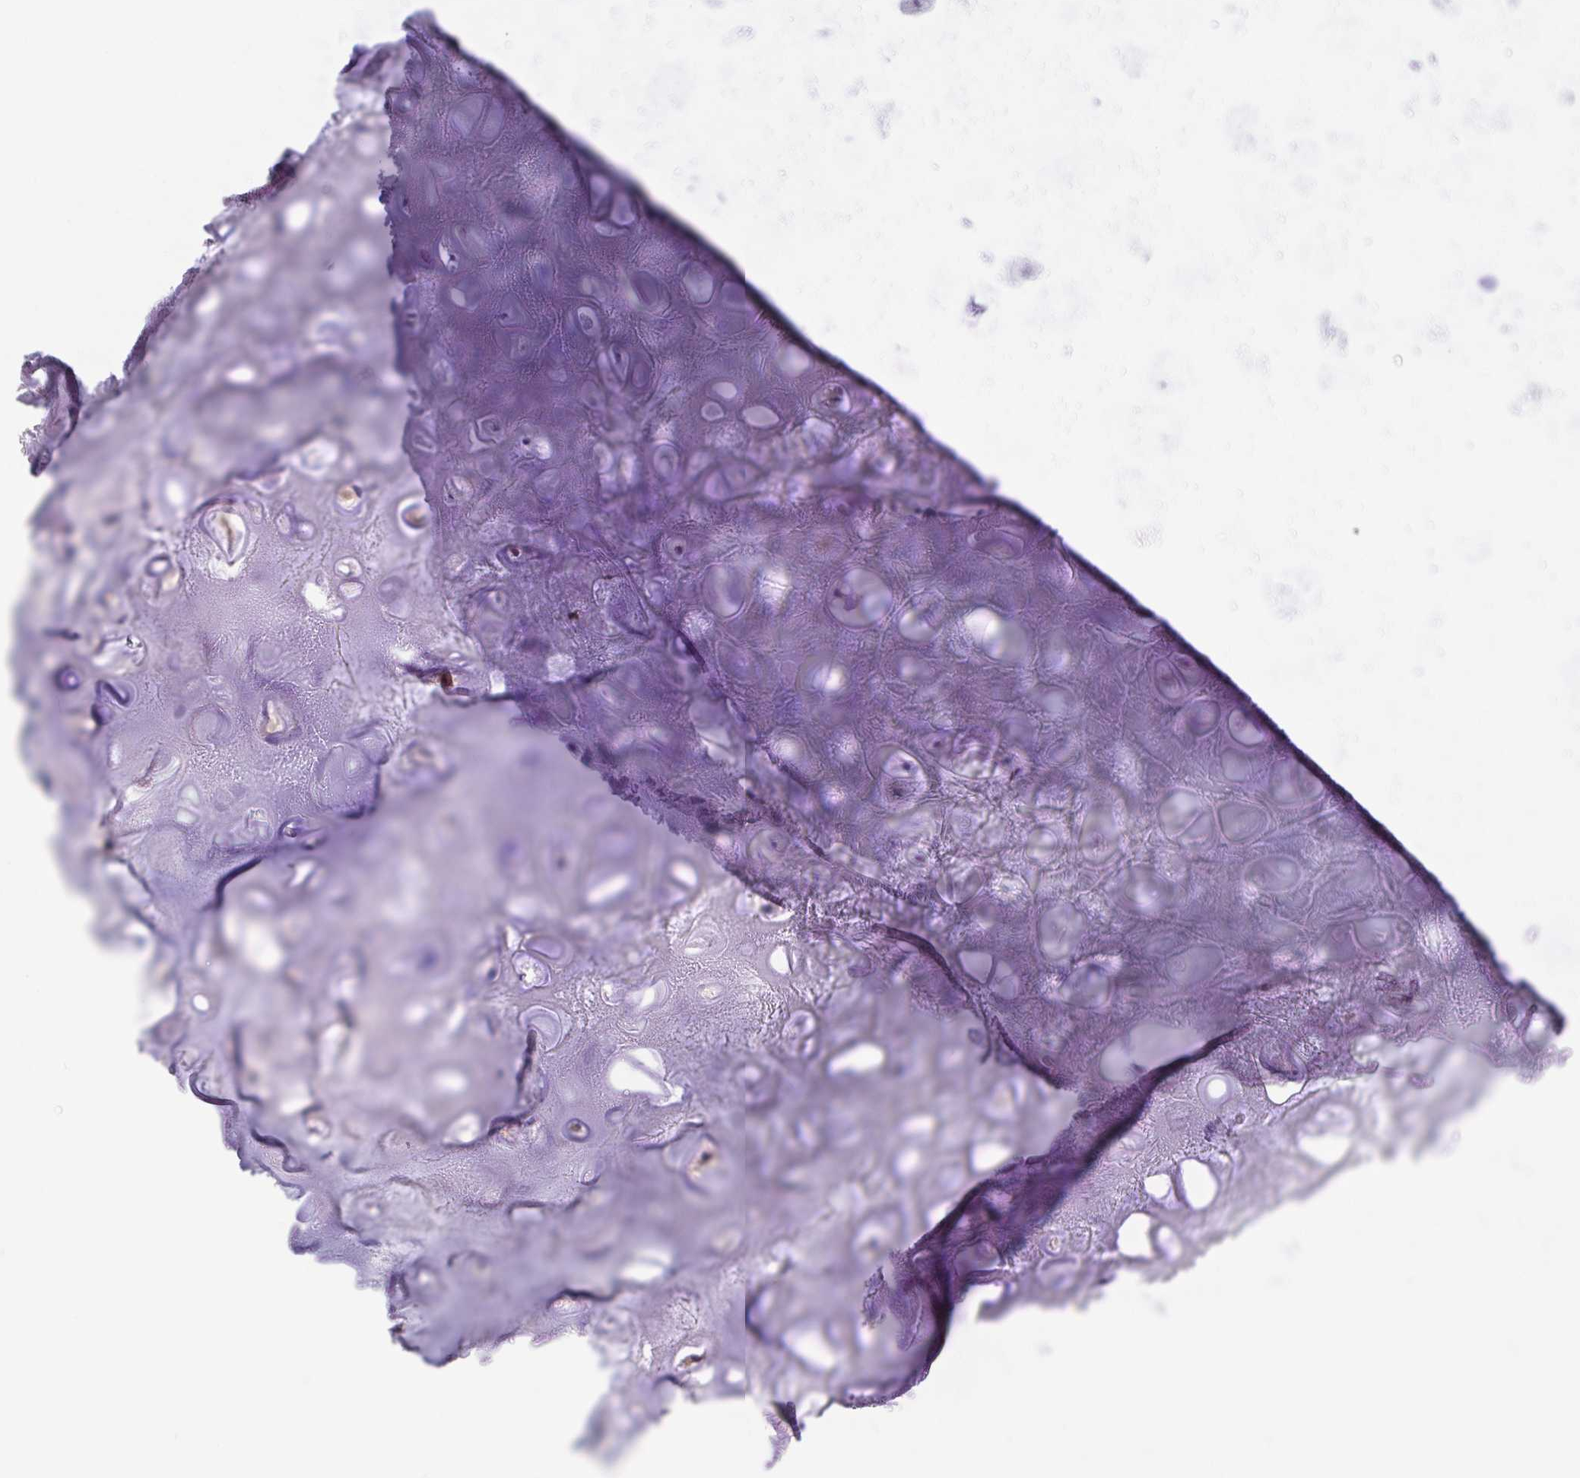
{"staining": {"intensity": "weak", "quantity": "<25%", "location": "cytoplasmic/membranous"}, "tissue": "soft tissue", "cell_type": "Chondrocytes", "image_type": "normal", "snomed": [{"axis": "morphology", "description": "Normal tissue, NOS"}, {"axis": "topography", "description": "Lymph node"}, {"axis": "topography", "description": "Cartilage tissue"}, {"axis": "topography", "description": "Nasopharynx"}], "caption": "Micrograph shows no protein staining in chondrocytes of unremarkable soft tissue. The staining is performed using DAB (3,3'-diaminobenzidine) brown chromogen with nuclei counter-stained in using hematoxylin.", "gene": "SNX11", "patient": {"sex": "male", "age": 63}}